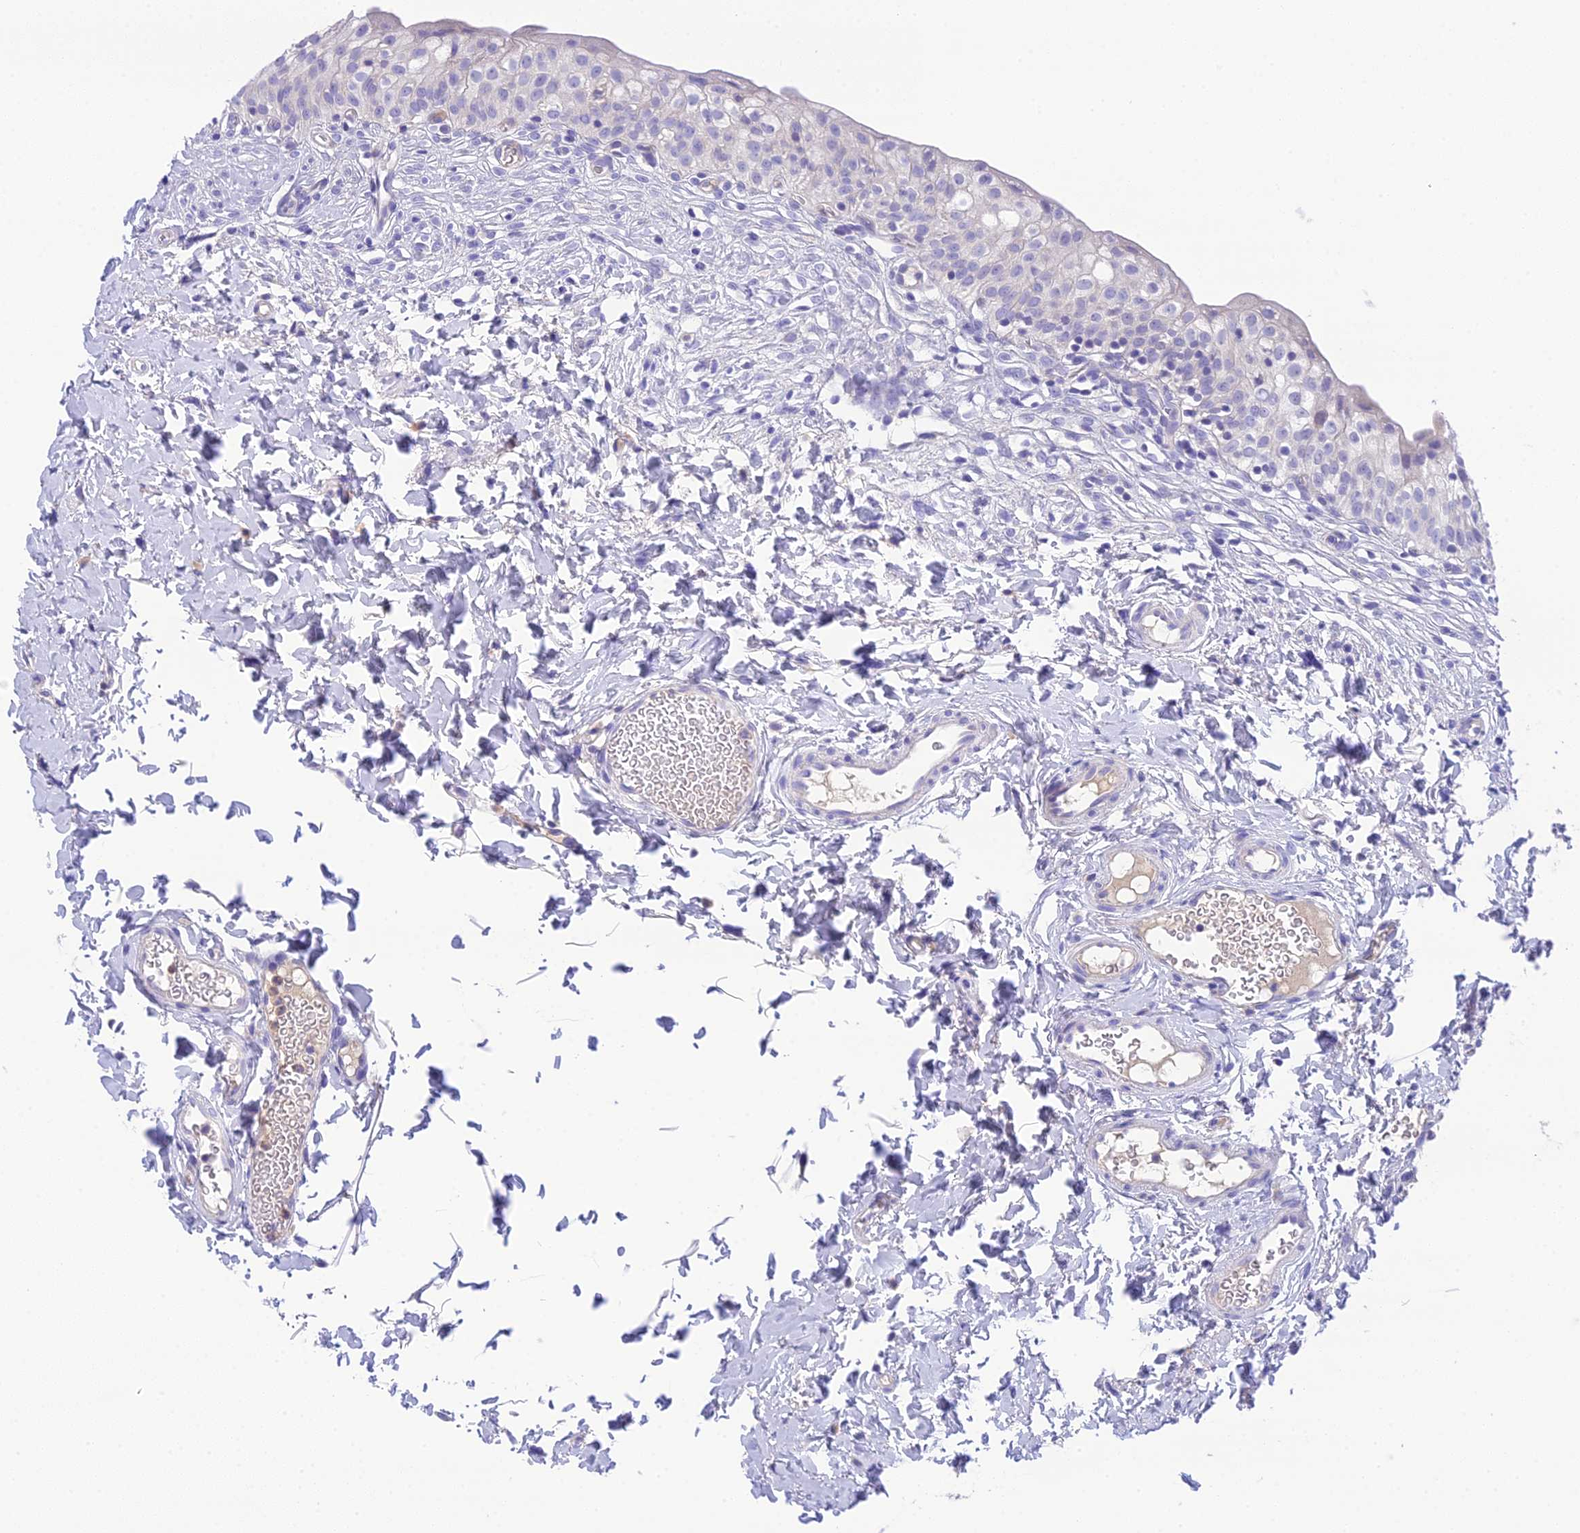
{"staining": {"intensity": "negative", "quantity": "none", "location": "none"}, "tissue": "urinary bladder", "cell_type": "Urothelial cells", "image_type": "normal", "snomed": [{"axis": "morphology", "description": "Normal tissue, NOS"}, {"axis": "topography", "description": "Urinary bladder"}], "caption": "Urinary bladder stained for a protein using IHC reveals no expression urothelial cells.", "gene": "KIAA0408", "patient": {"sex": "male", "age": 55}}